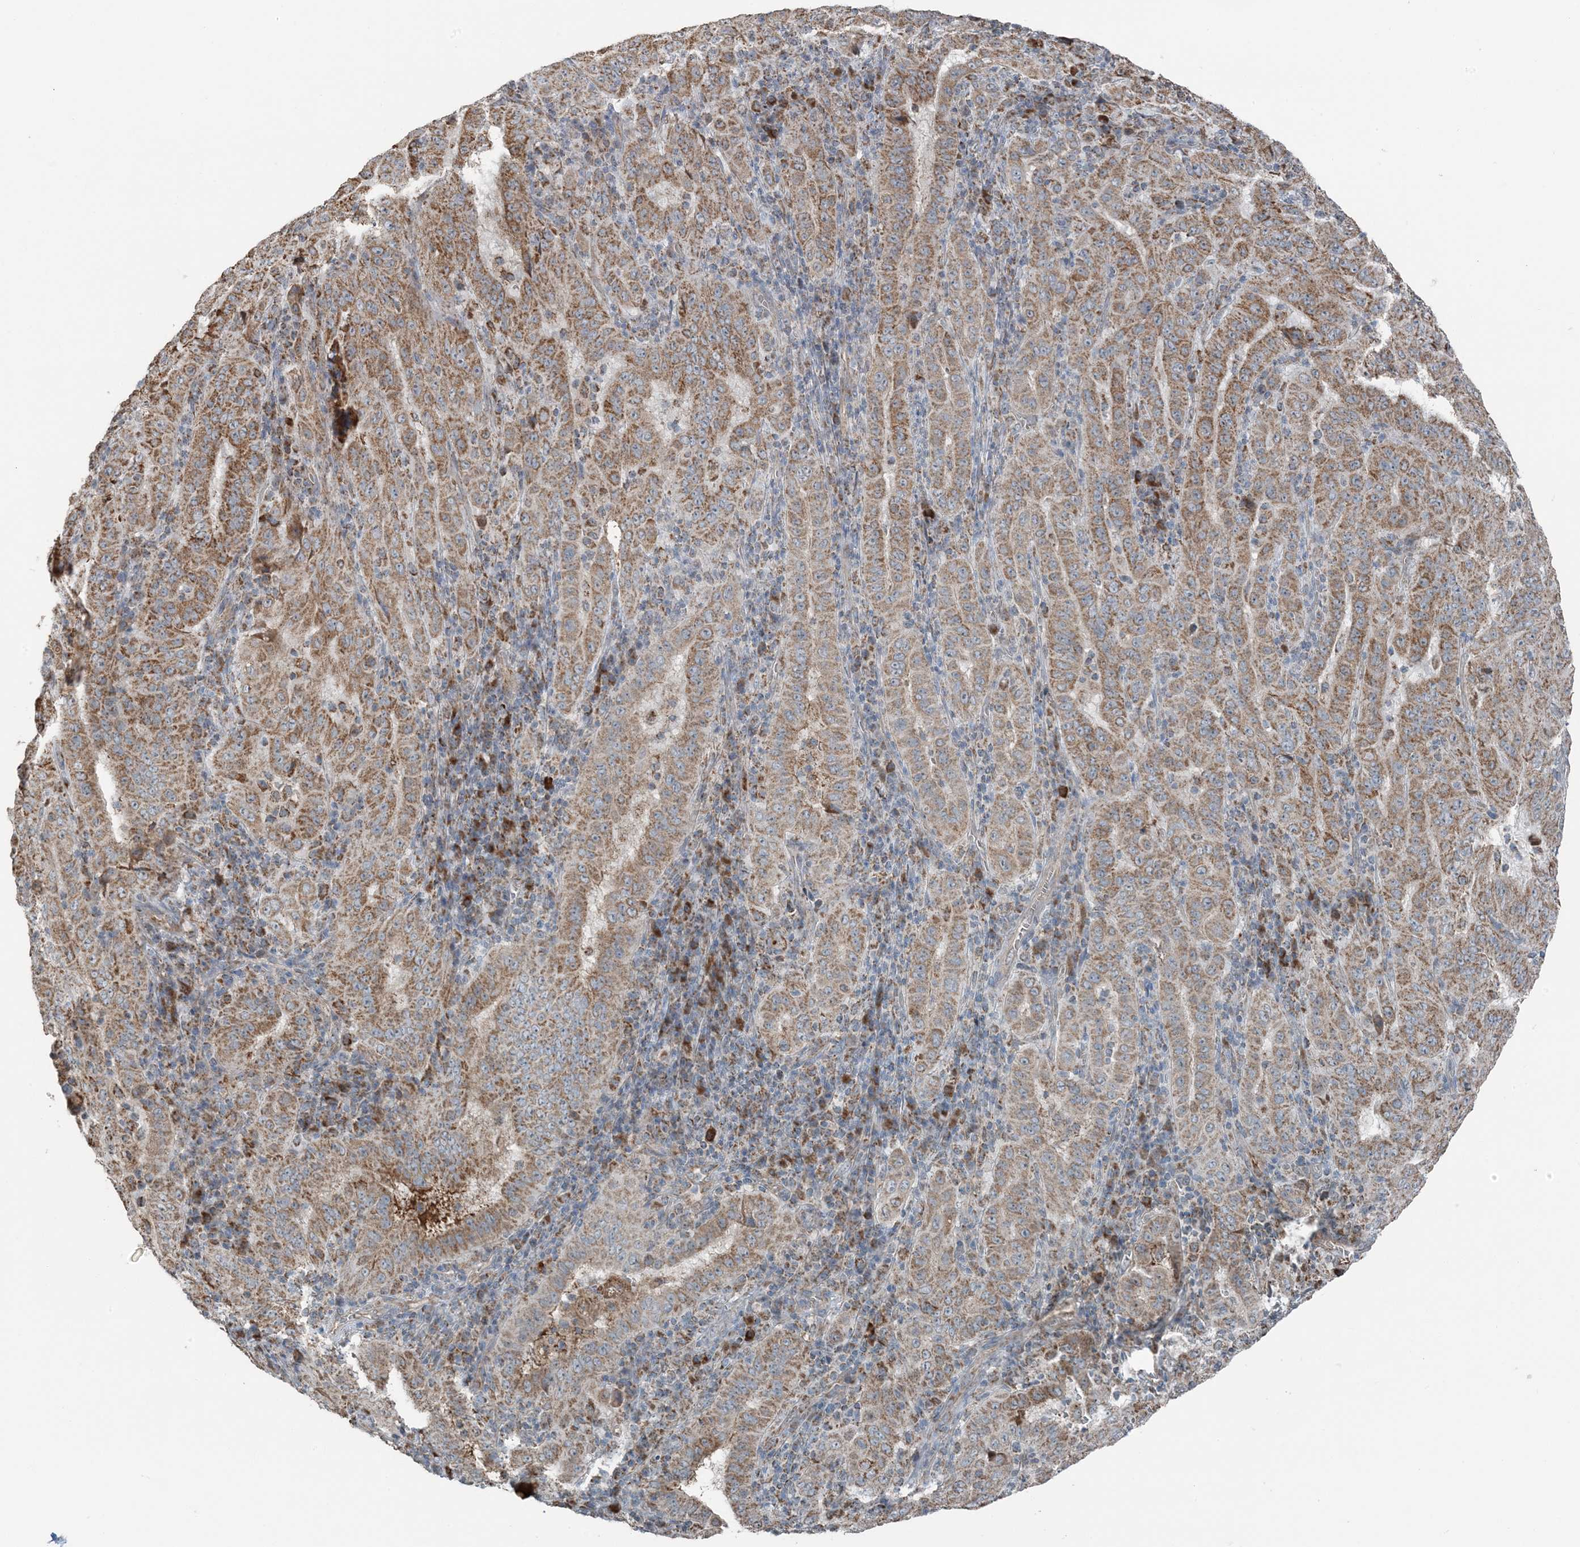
{"staining": {"intensity": "moderate", "quantity": ">75%", "location": "cytoplasmic/membranous"}, "tissue": "pancreatic cancer", "cell_type": "Tumor cells", "image_type": "cancer", "snomed": [{"axis": "morphology", "description": "Adenocarcinoma, NOS"}, {"axis": "topography", "description": "Pancreas"}], "caption": "An image showing moderate cytoplasmic/membranous staining in about >75% of tumor cells in adenocarcinoma (pancreatic), as visualized by brown immunohistochemical staining.", "gene": "PILRB", "patient": {"sex": "male", "age": 63}}